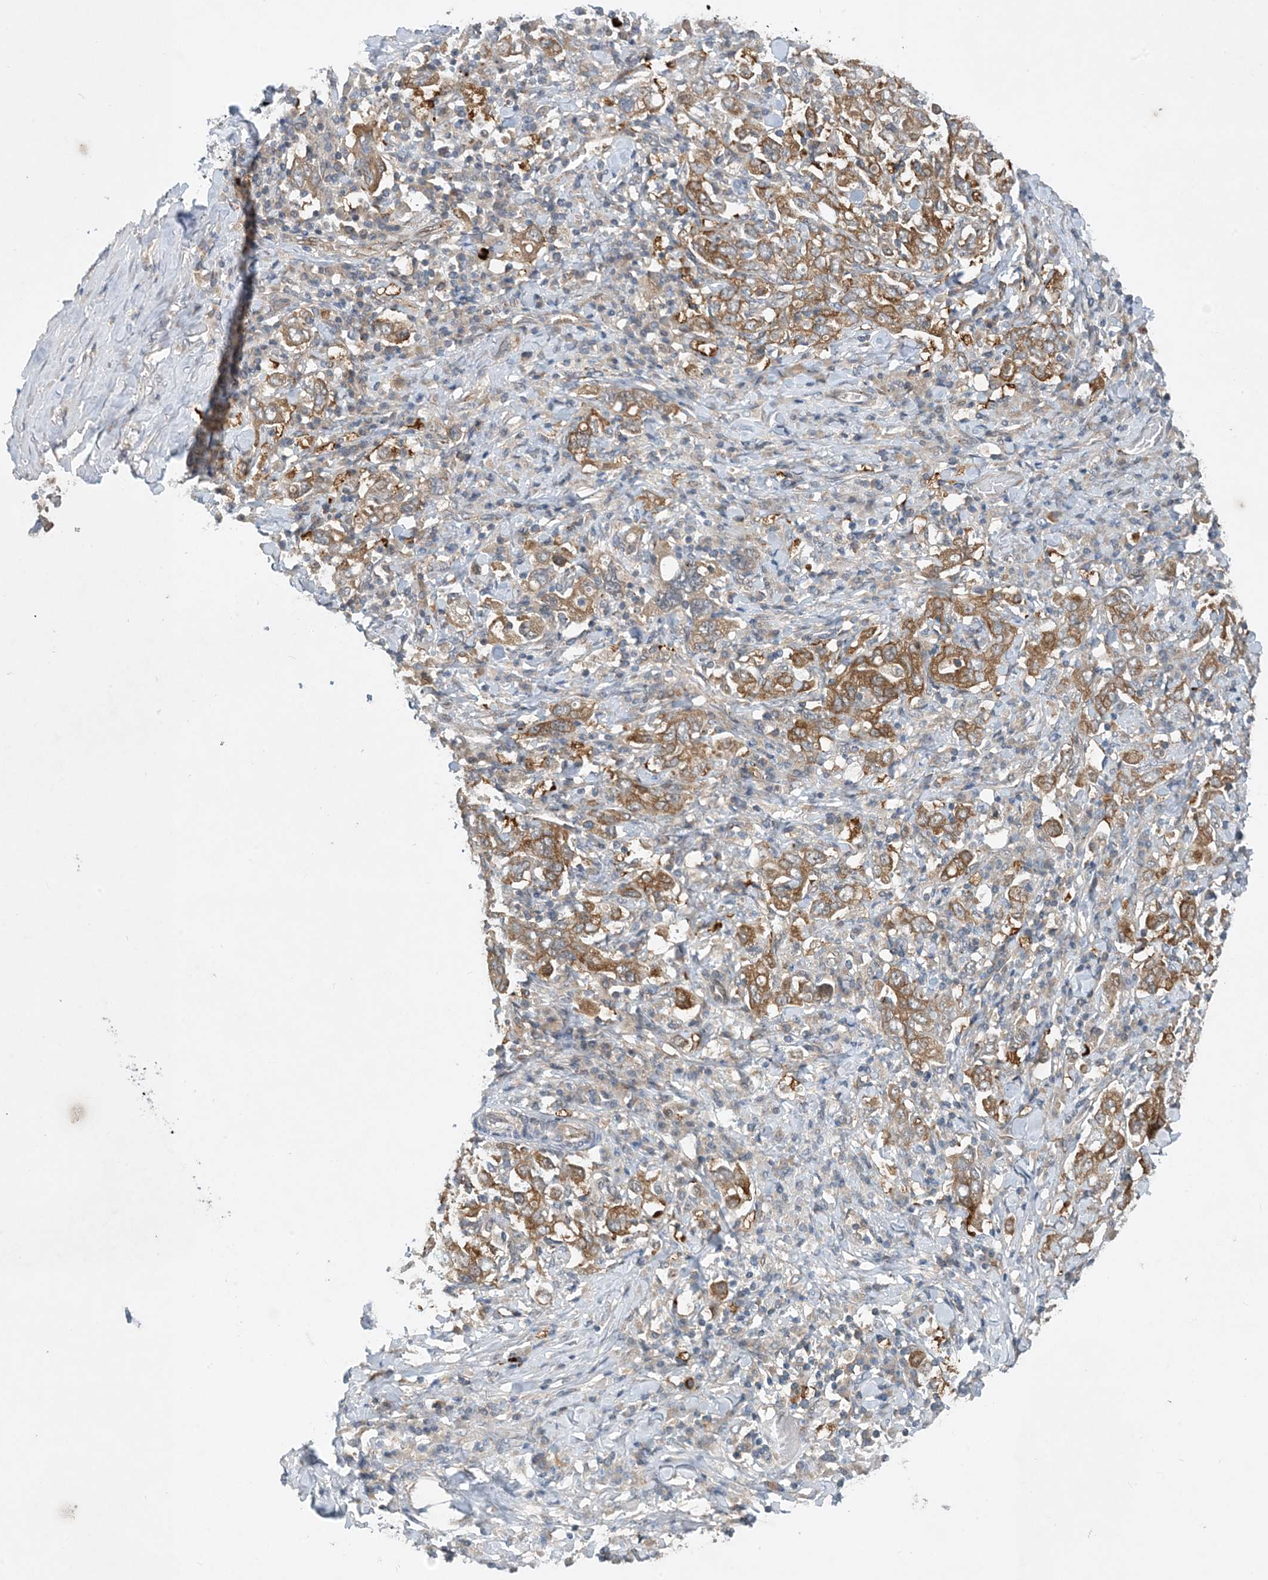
{"staining": {"intensity": "moderate", "quantity": ">75%", "location": "cytoplasmic/membranous"}, "tissue": "stomach cancer", "cell_type": "Tumor cells", "image_type": "cancer", "snomed": [{"axis": "morphology", "description": "Adenocarcinoma, NOS"}, {"axis": "topography", "description": "Stomach, upper"}], "caption": "IHC of stomach cancer demonstrates medium levels of moderate cytoplasmic/membranous expression in about >75% of tumor cells.", "gene": "TINAG", "patient": {"sex": "male", "age": 62}}